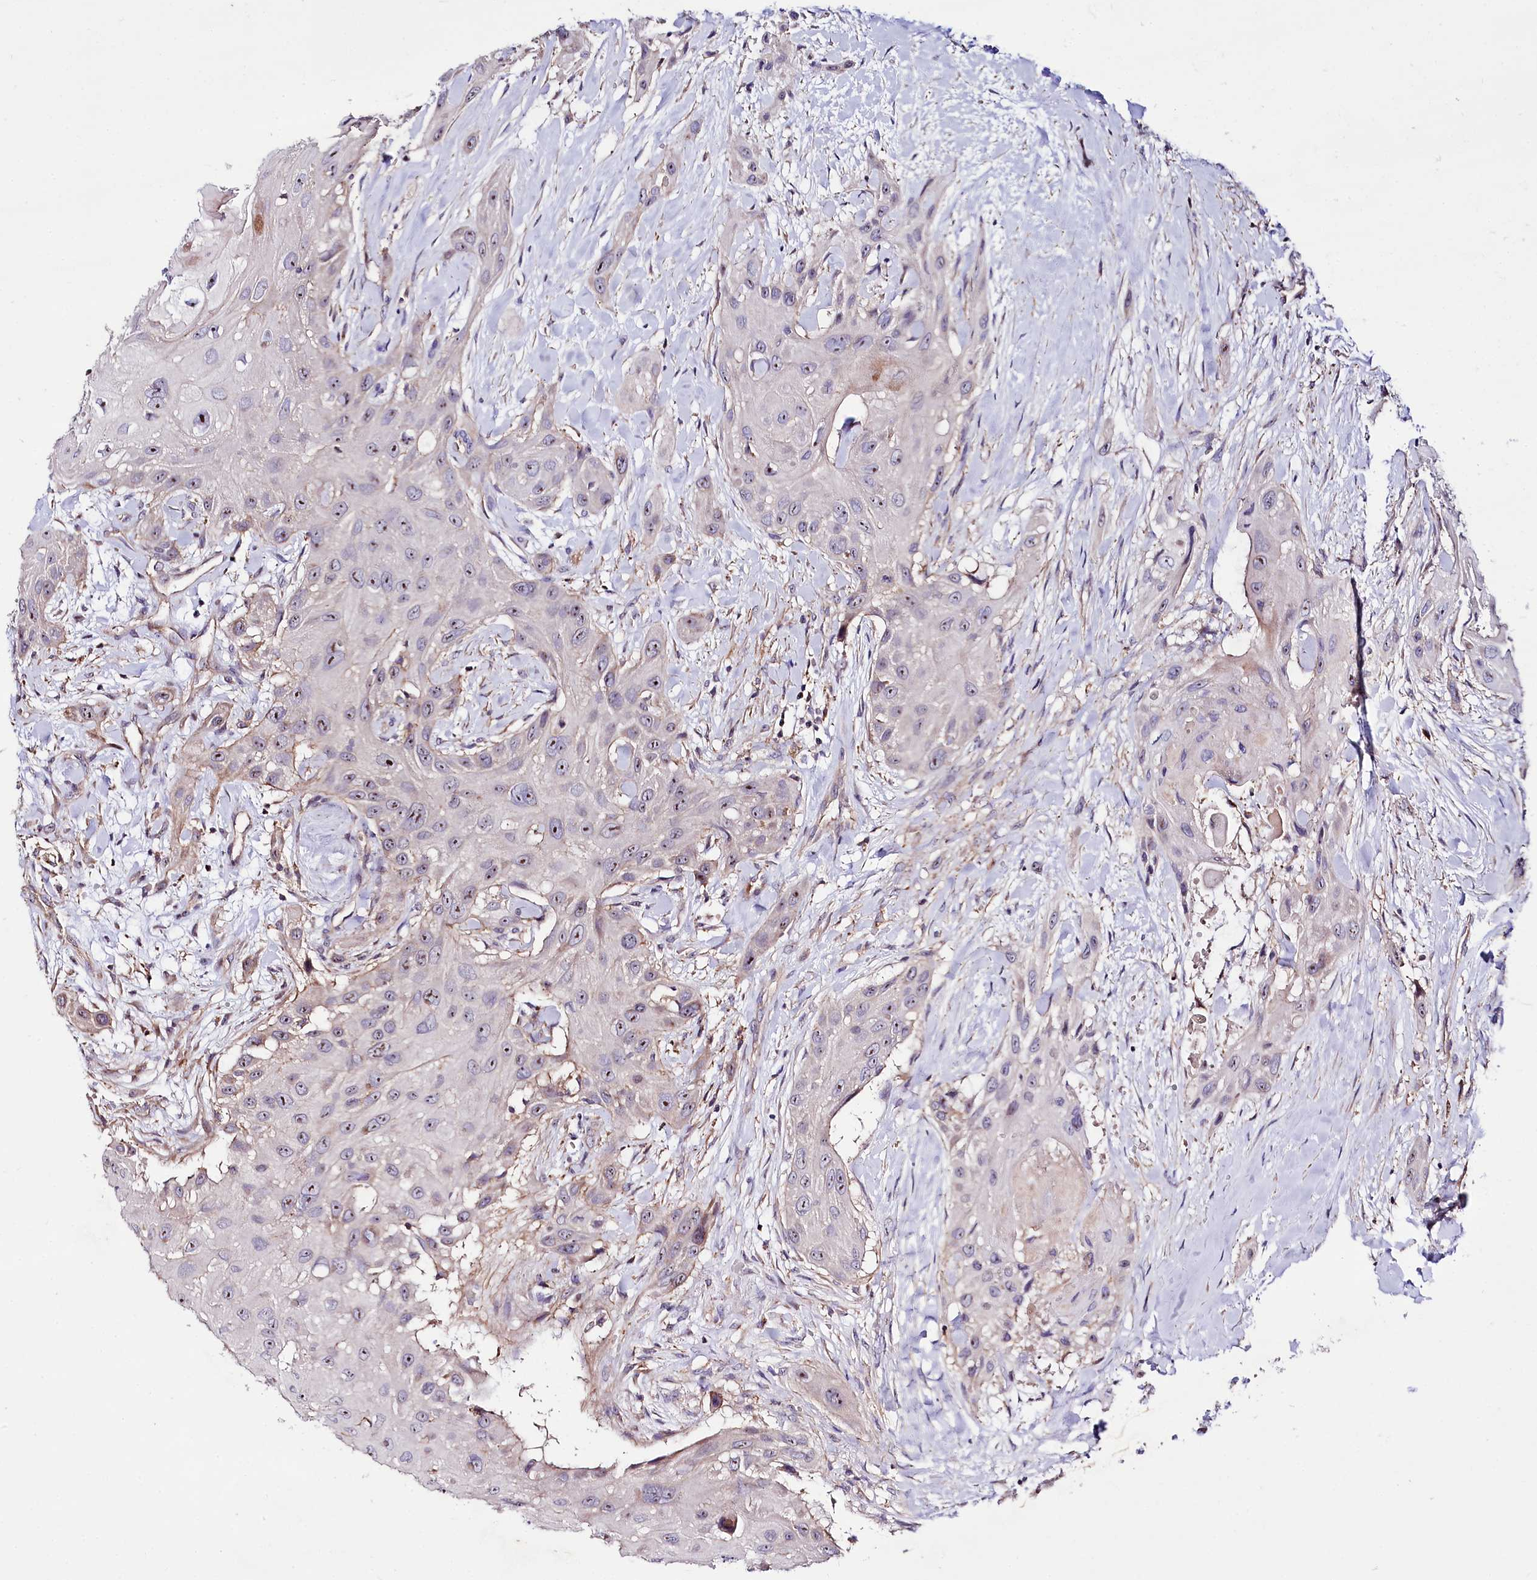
{"staining": {"intensity": "moderate", "quantity": "25%-75%", "location": "nuclear"}, "tissue": "head and neck cancer", "cell_type": "Tumor cells", "image_type": "cancer", "snomed": [{"axis": "morphology", "description": "Squamous cell carcinoma, NOS"}, {"axis": "topography", "description": "Head-Neck"}], "caption": "This is an image of immunohistochemistry (IHC) staining of head and neck squamous cell carcinoma, which shows moderate staining in the nuclear of tumor cells.", "gene": "RPUSD3", "patient": {"sex": "male", "age": 81}}